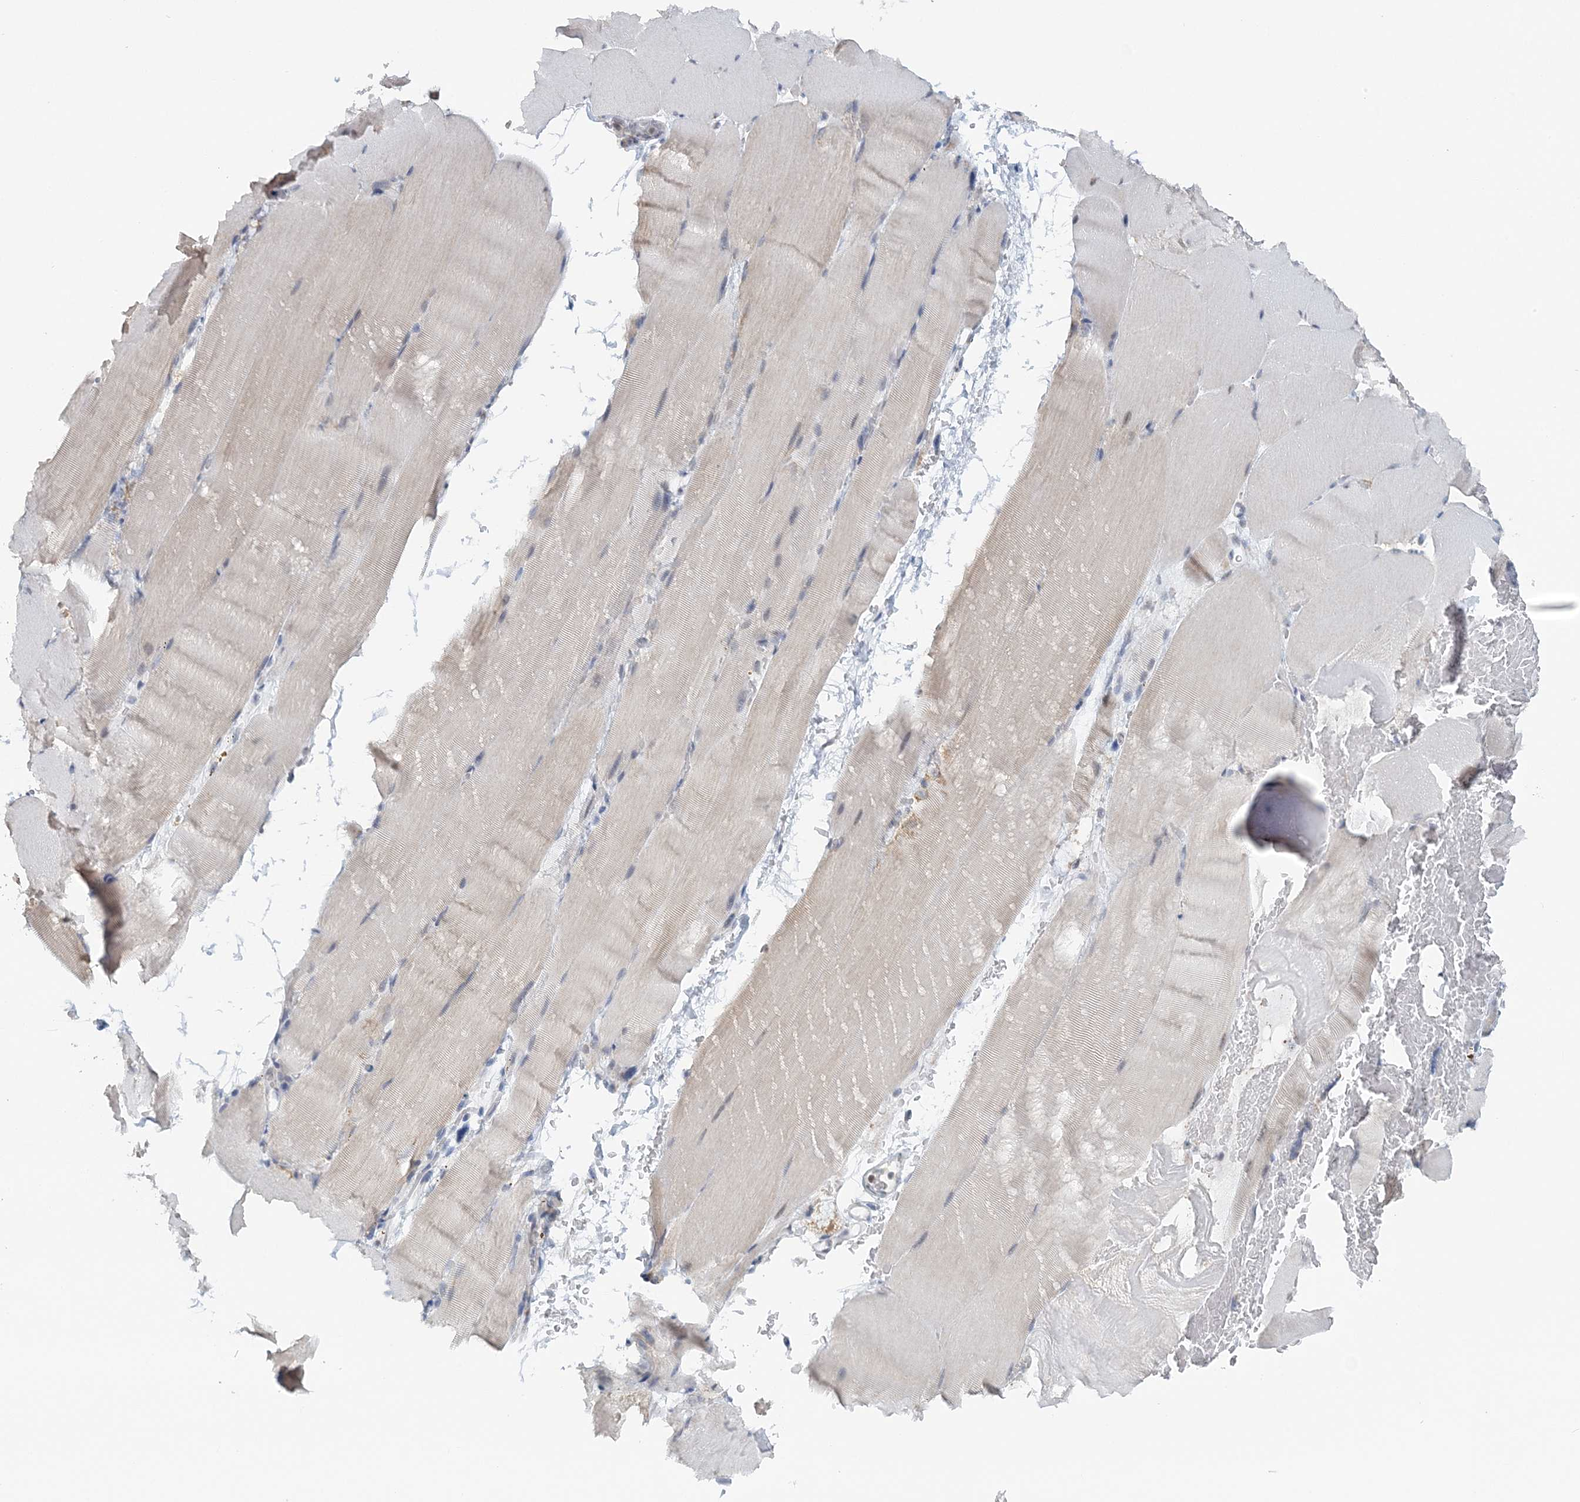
{"staining": {"intensity": "negative", "quantity": "none", "location": "none"}, "tissue": "skeletal muscle", "cell_type": "Myocytes", "image_type": "normal", "snomed": [{"axis": "morphology", "description": "Normal tissue, NOS"}, {"axis": "topography", "description": "Skeletal muscle"}, {"axis": "topography", "description": "Parathyroid gland"}], "caption": "DAB immunohistochemical staining of unremarkable human skeletal muscle reveals no significant expression in myocytes. (DAB (3,3'-diaminobenzidine) immunohistochemistry, high magnification).", "gene": "RNF150", "patient": {"sex": "female", "age": 37}}